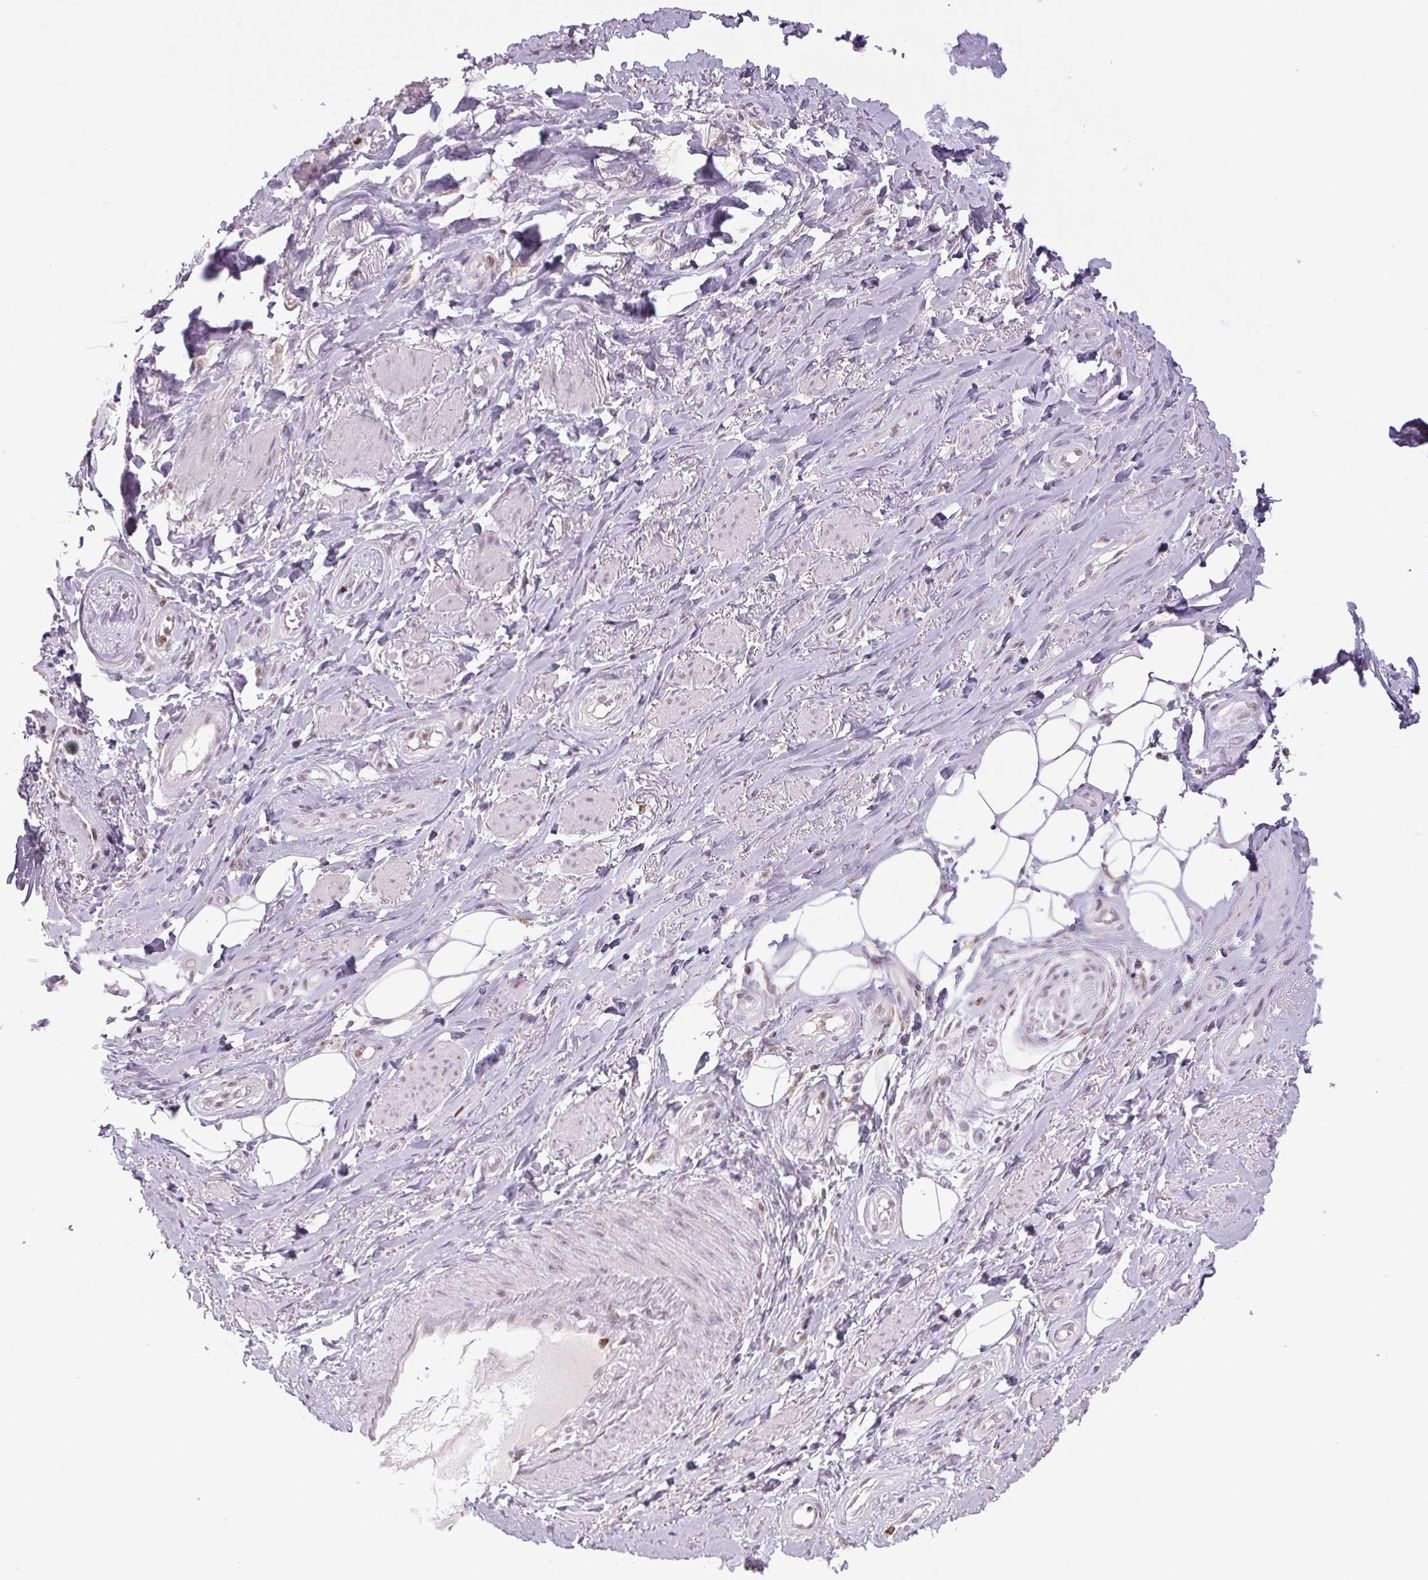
{"staining": {"intensity": "negative", "quantity": "none", "location": "none"}, "tissue": "adipose tissue", "cell_type": "Adipocytes", "image_type": "normal", "snomed": [{"axis": "morphology", "description": "Normal tissue, NOS"}, {"axis": "topography", "description": "Anal"}, {"axis": "topography", "description": "Peripheral nerve tissue"}], "caption": "Adipose tissue was stained to show a protein in brown. There is no significant staining in adipocytes. (Brightfield microscopy of DAB IHC at high magnification).", "gene": "SMIM6", "patient": {"sex": "male", "age": 53}}